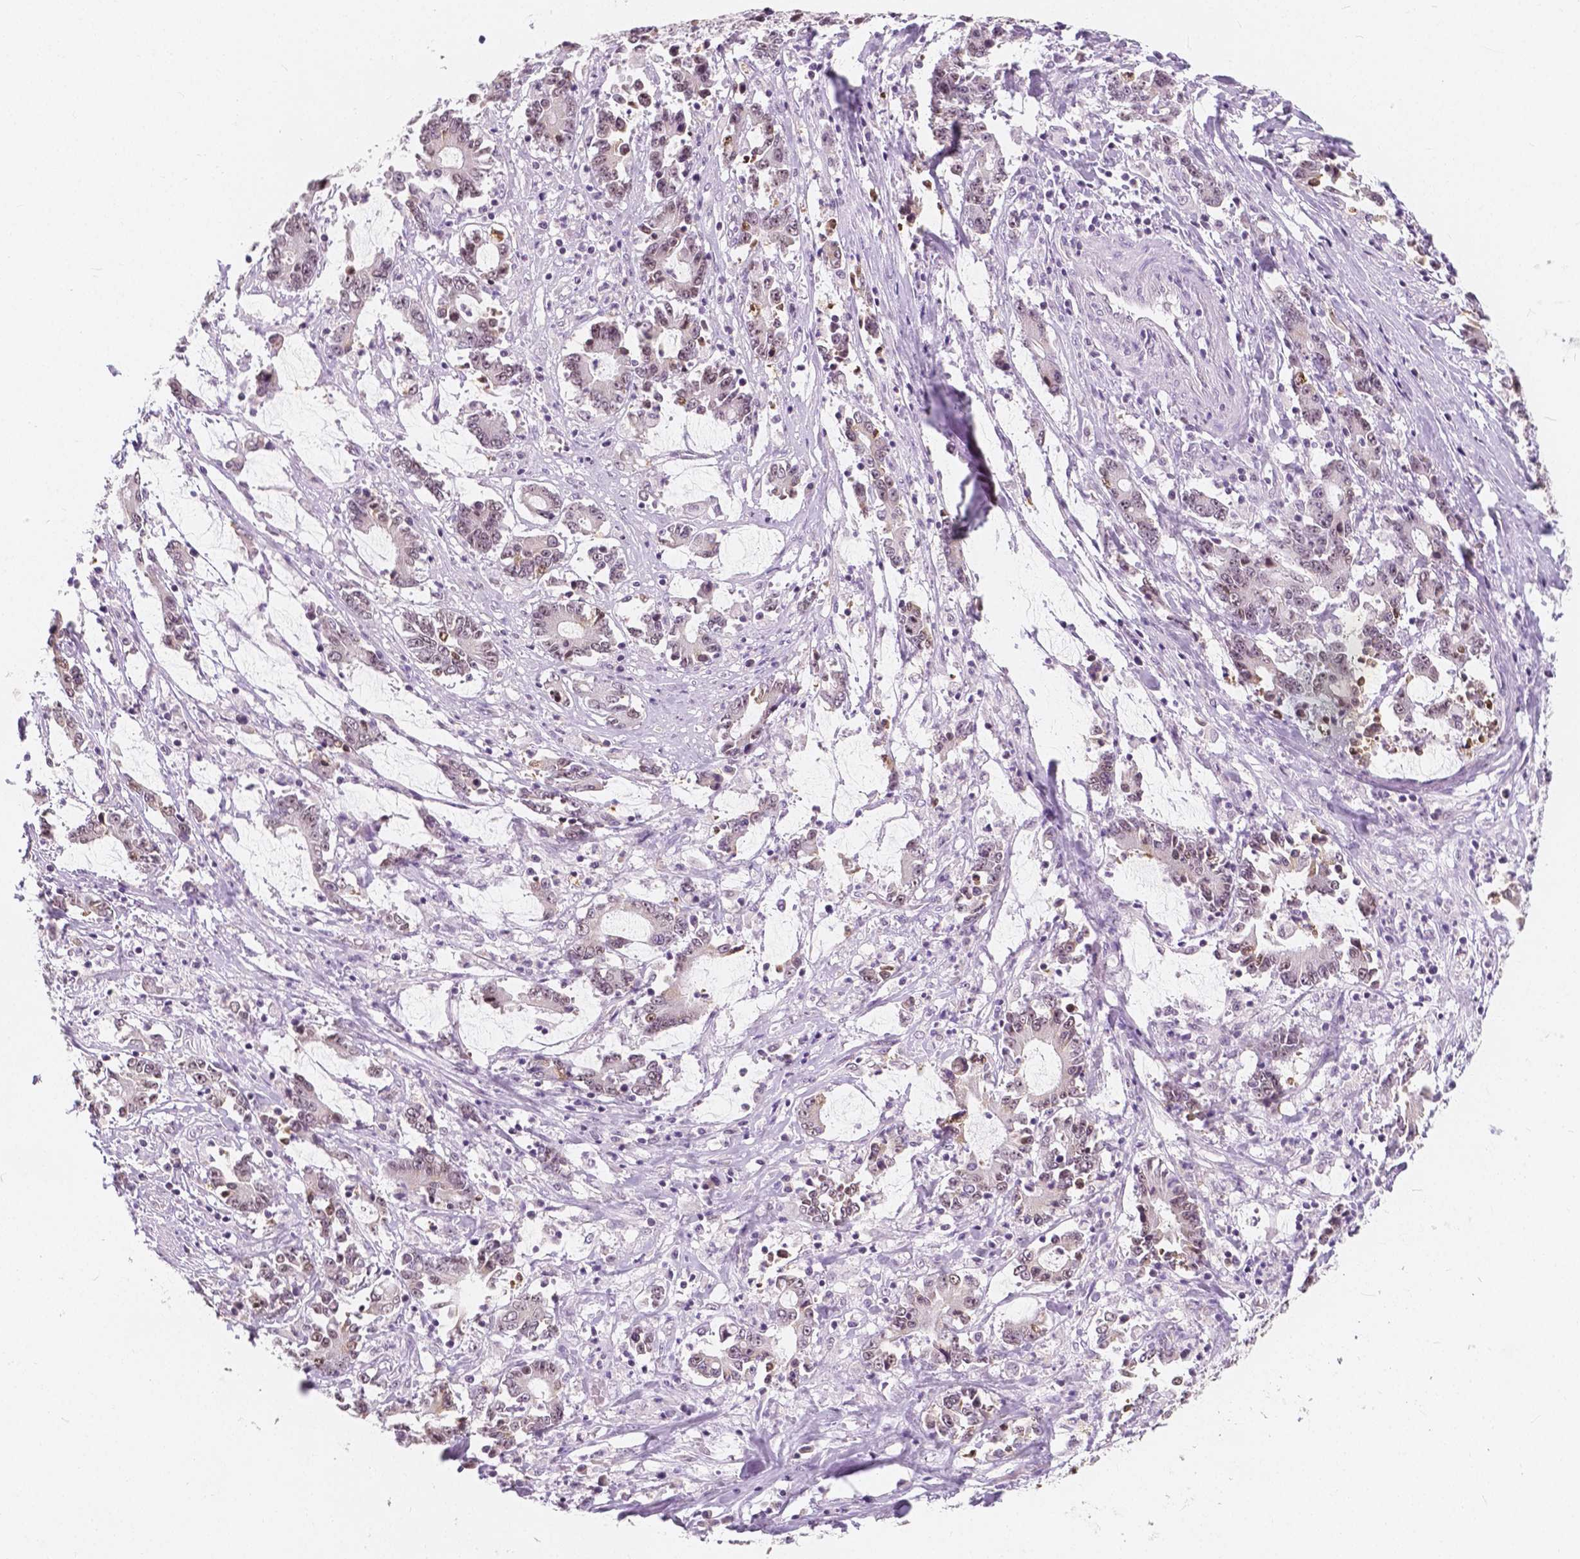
{"staining": {"intensity": "weak", "quantity": ">75%", "location": "nuclear"}, "tissue": "stomach cancer", "cell_type": "Tumor cells", "image_type": "cancer", "snomed": [{"axis": "morphology", "description": "Adenocarcinoma, NOS"}, {"axis": "topography", "description": "Stomach, upper"}], "caption": "High-magnification brightfield microscopy of adenocarcinoma (stomach) stained with DAB (3,3'-diaminobenzidine) (brown) and counterstained with hematoxylin (blue). tumor cells exhibit weak nuclear expression is seen in approximately>75% of cells. (DAB (3,3'-diaminobenzidine) IHC with brightfield microscopy, high magnification).", "gene": "NOLC1", "patient": {"sex": "male", "age": 68}}